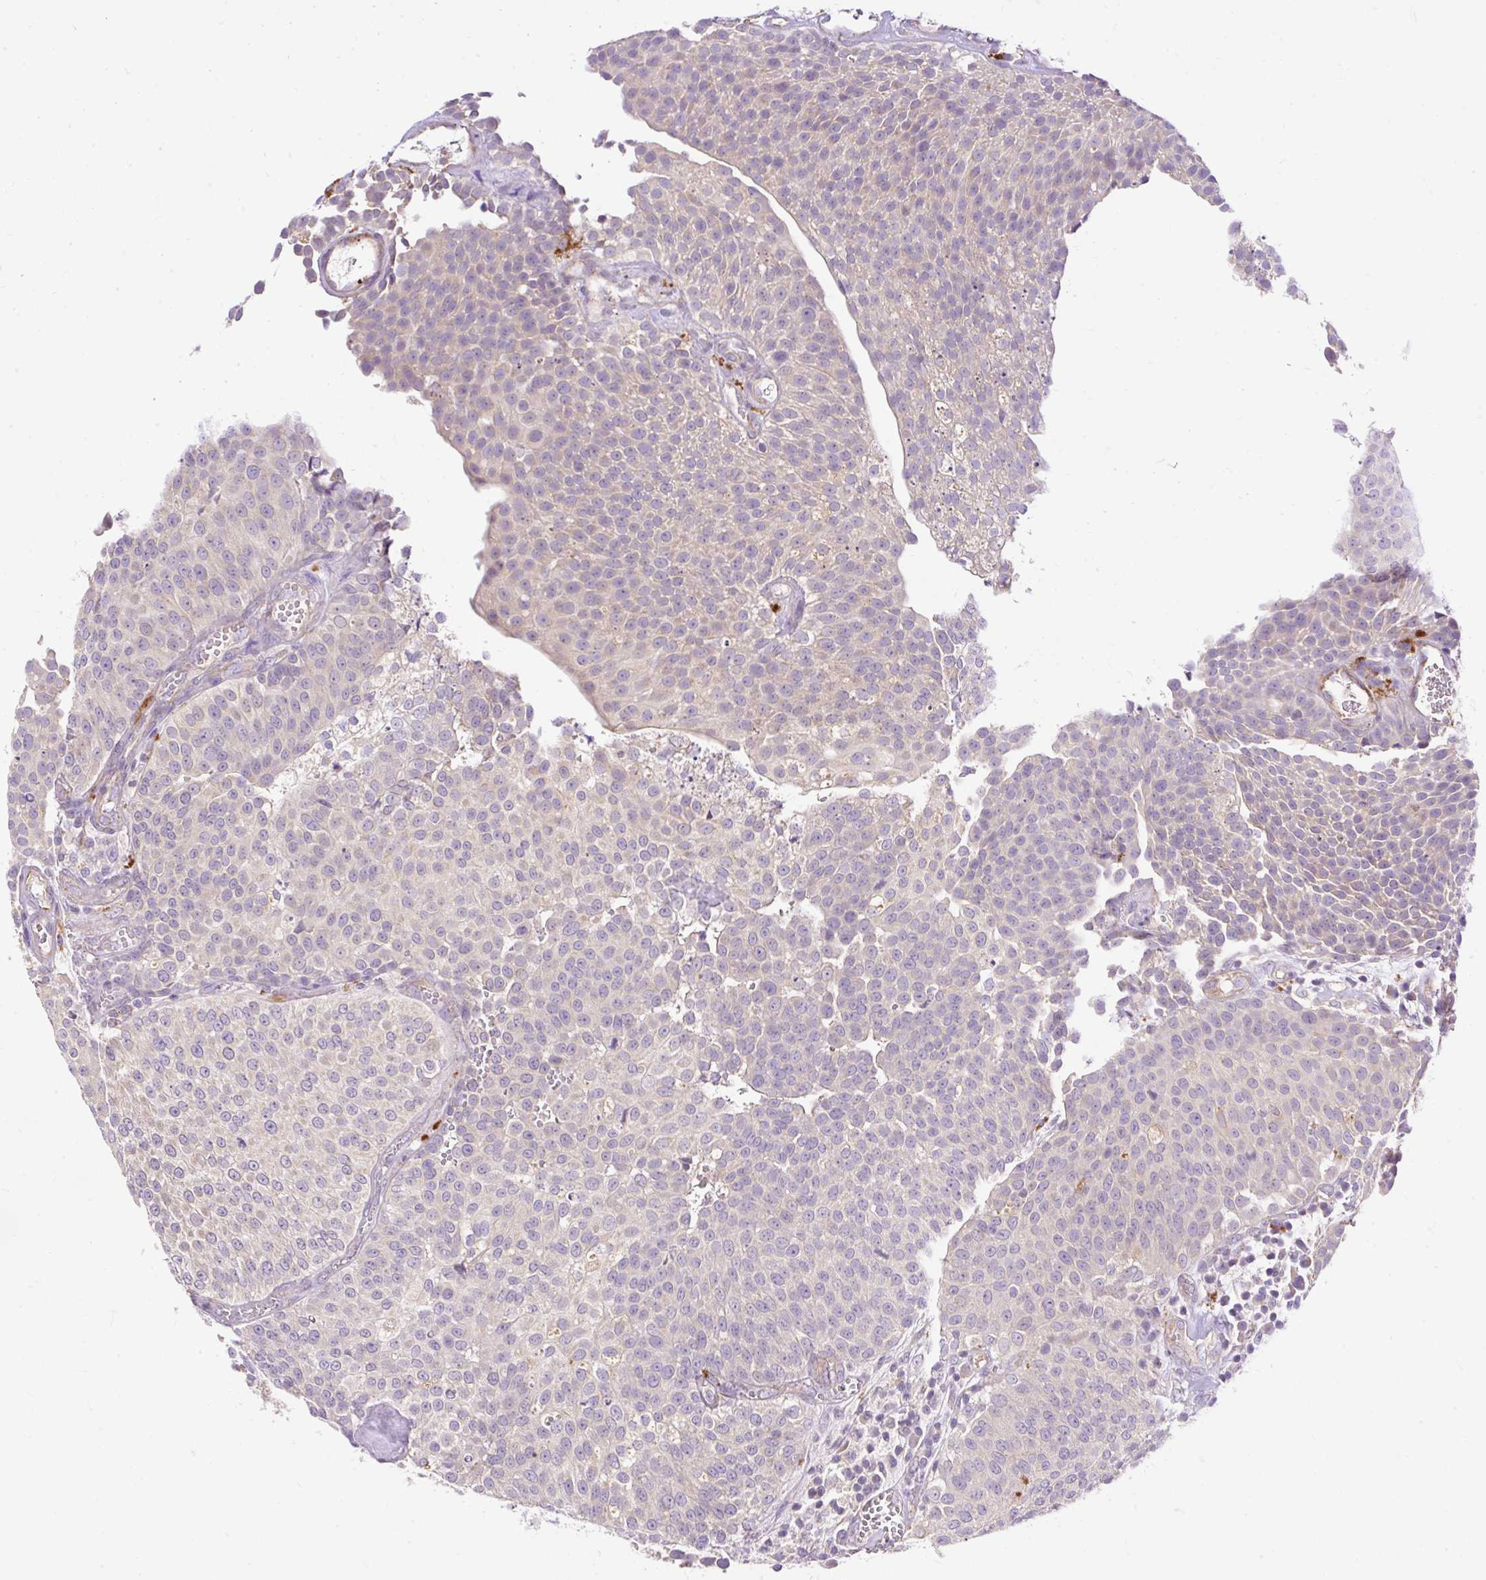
{"staining": {"intensity": "weak", "quantity": "<25%", "location": "cytoplasmic/membranous"}, "tissue": "urothelial cancer", "cell_type": "Tumor cells", "image_type": "cancer", "snomed": [{"axis": "morphology", "description": "Urothelial carcinoma, Low grade"}, {"axis": "topography", "description": "Urinary bladder"}], "caption": "Immunohistochemistry (IHC) image of urothelial carcinoma (low-grade) stained for a protein (brown), which shows no positivity in tumor cells.", "gene": "HEXB", "patient": {"sex": "female", "age": 79}}